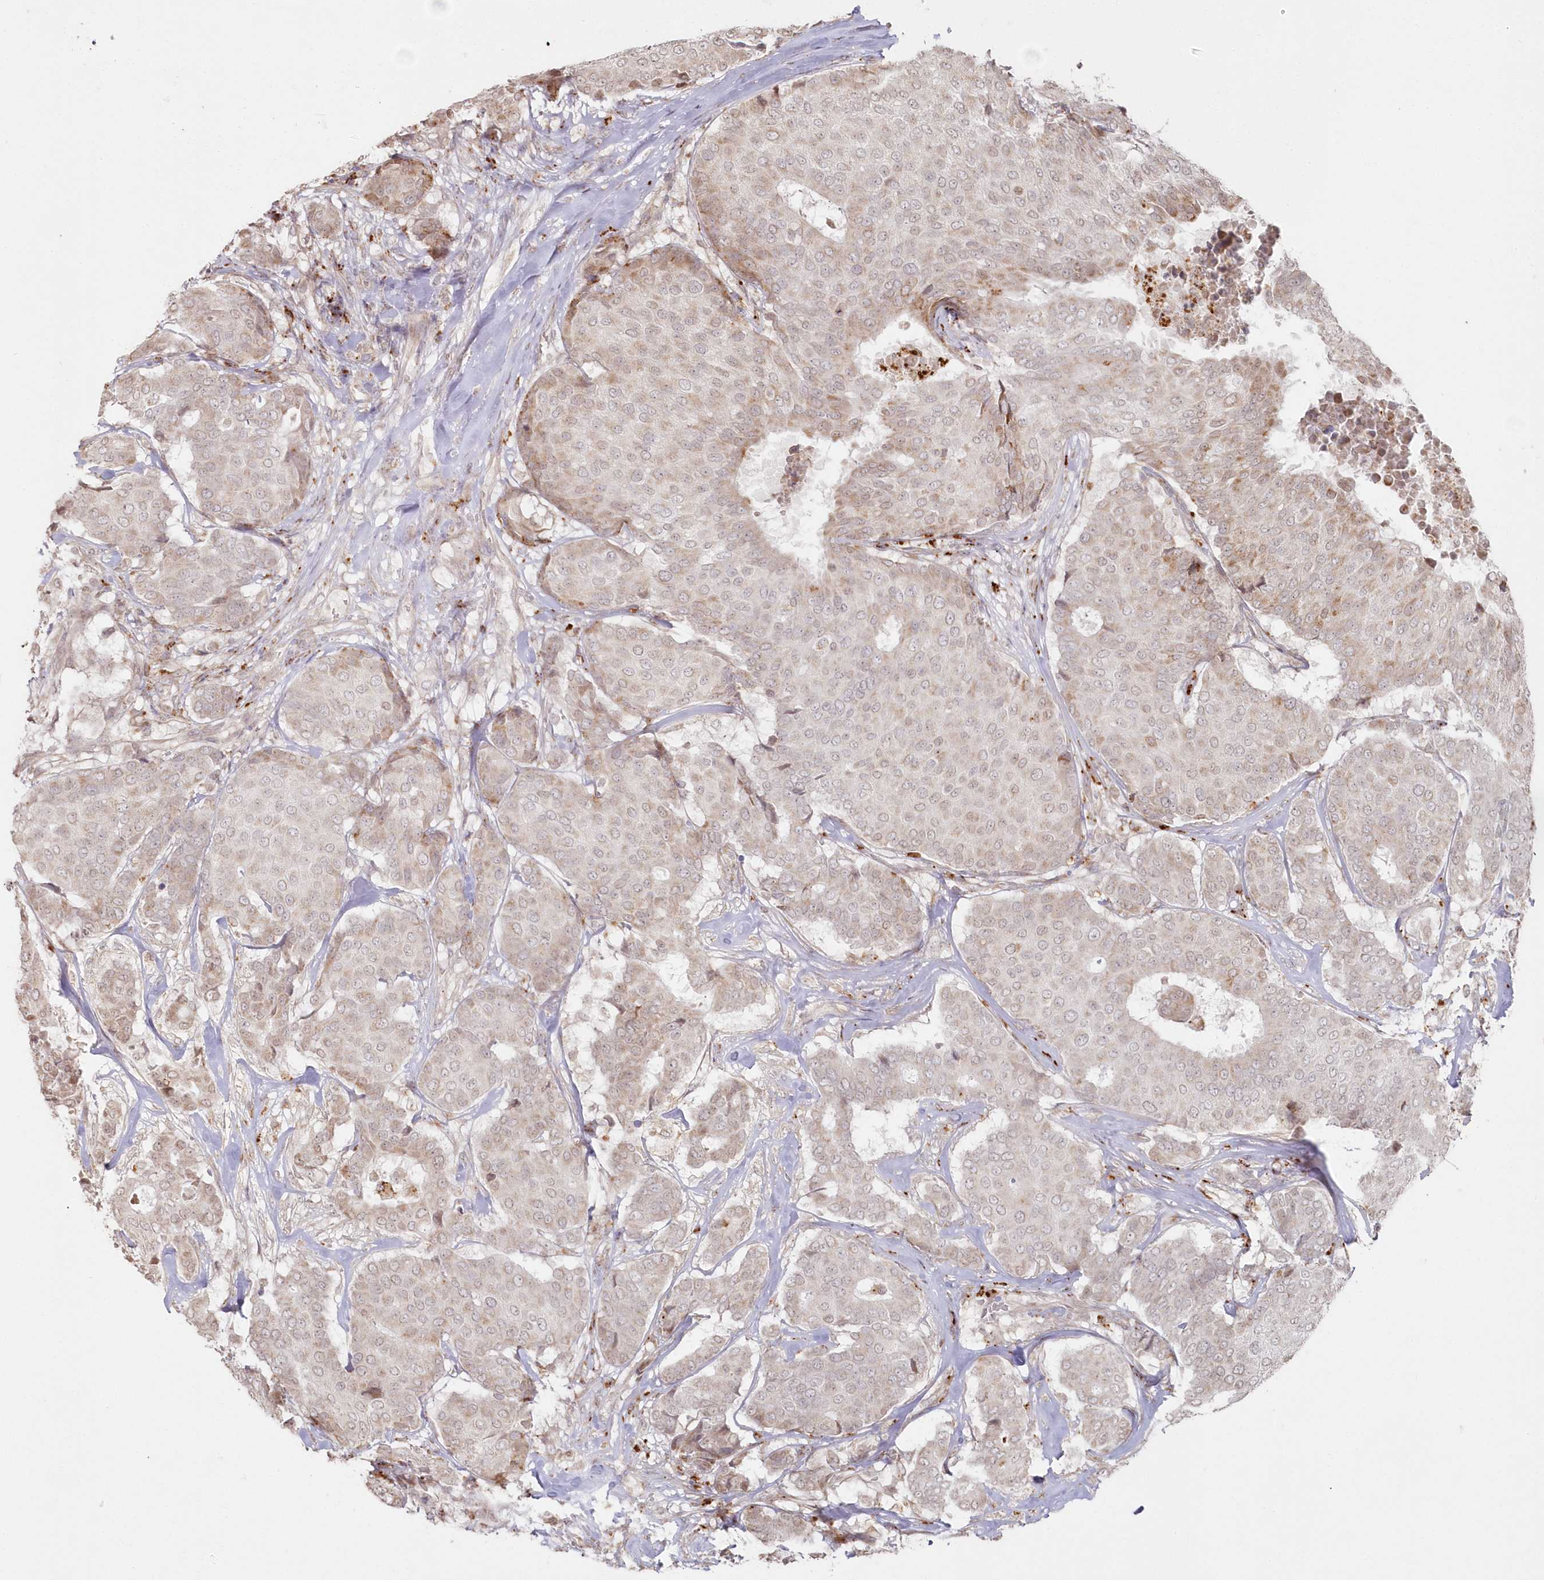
{"staining": {"intensity": "weak", "quantity": "<25%", "location": "cytoplasmic/membranous"}, "tissue": "breast cancer", "cell_type": "Tumor cells", "image_type": "cancer", "snomed": [{"axis": "morphology", "description": "Duct carcinoma"}, {"axis": "topography", "description": "Breast"}], "caption": "High power microscopy image of an immunohistochemistry micrograph of breast cancer (invasive ductal carcinoma), revealing no significant expression in tumor cells.", "gene": "ARSB", "patient": {"sex": "female", "age": 75}}